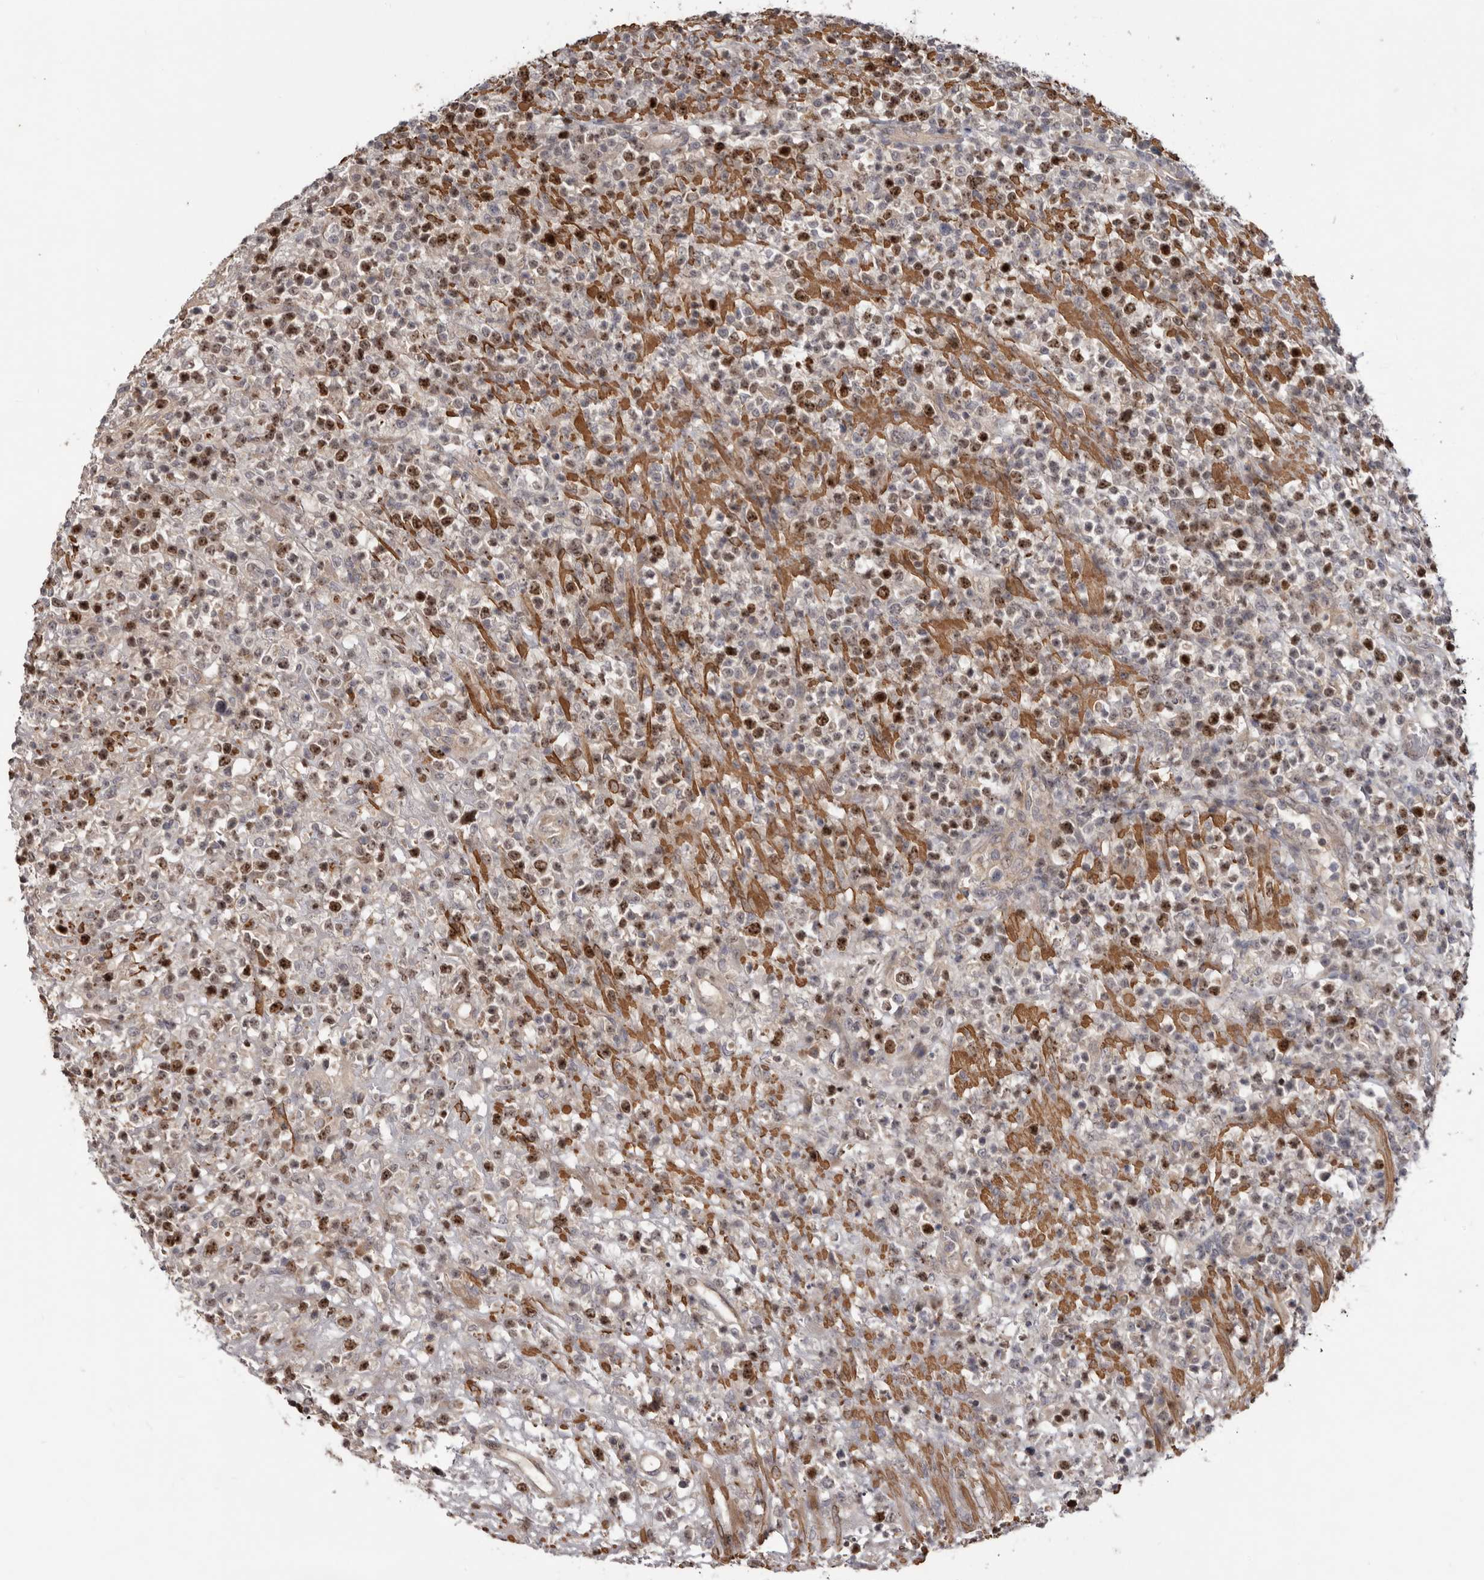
{"staining": {"intensity": "strong", "quantity": "25%-75%", "location": "nuclear"}, "tissue": "lymphoma", "cell_type": "Tumor cells", "image_type": "cancer", "snomed": [{"axis": "morphology", "description": "Malignant lymphoma, non-Hodgkin's type, High grade"}, {"axis": "topography", "description": "Colon"}], "caption": "This is a micrograph of immunohistochemistry (IHC) staining of high-grade malignant lymphoma, non-Hodgkin's type, which shows strong positivity in the nuclear of tumor cells.", "gene": "CDCA8", "patient": {"sex": "female", "age": 53}}